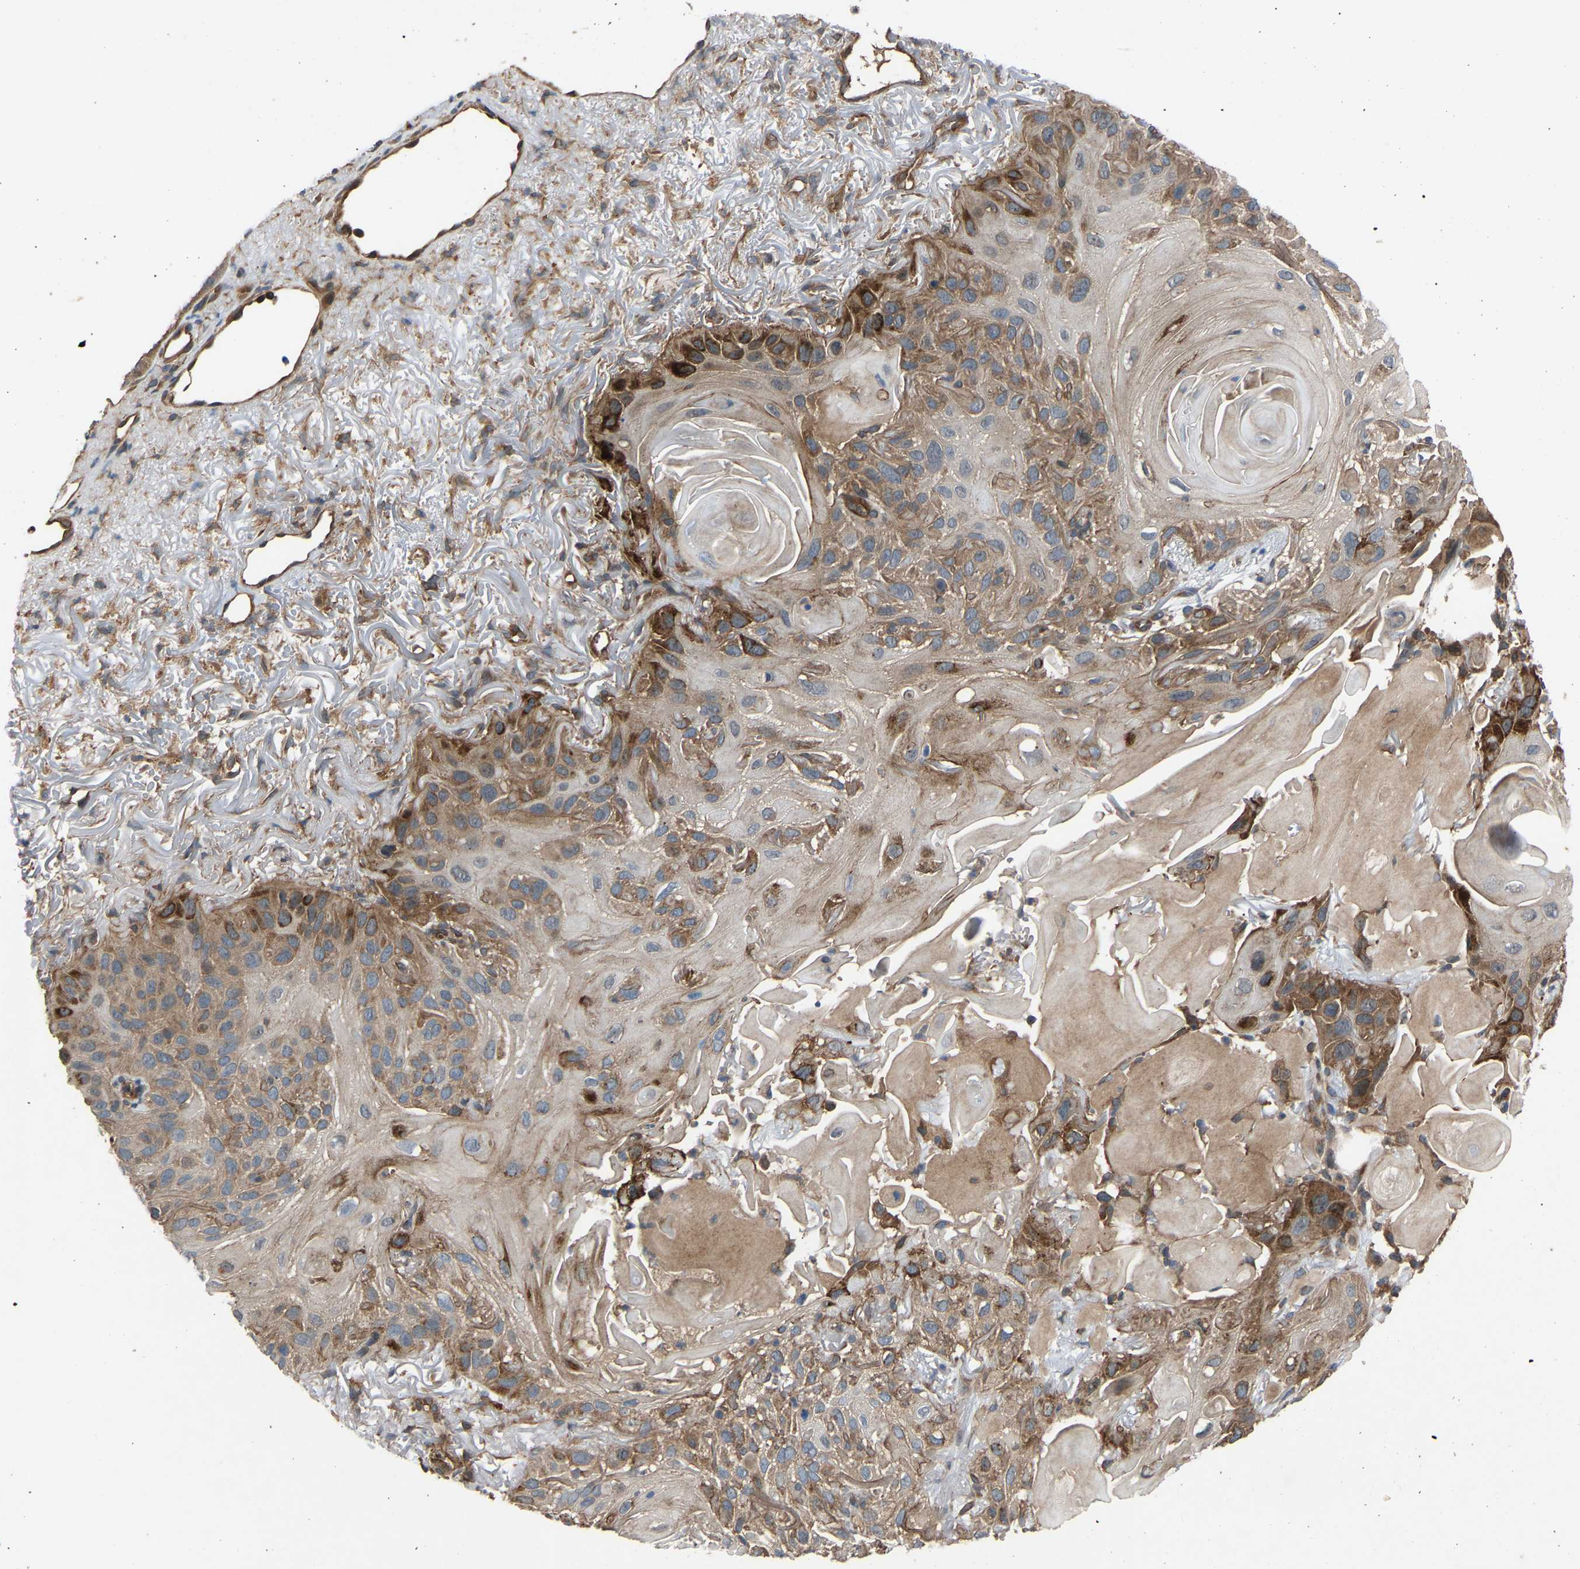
{"staining": {"intensity": "strong", "quantity": "<25%", "location": "cytoplasmic/membranous"}, "tissue": "skin cancer", "cell_type": "Tumor cells", "image_type": "cancer", "snomed": [{"axis": "morphology", "description": "Squamous cell carcinoma, NOS"}, {"axis": "topography", "description": "Skin"}], "caption": "This image exhibits immunohistochemistry staining of squamous cell carcinoma (skin), with medium strong cytoplasmic/membranous positivity in about <25% of tumor cells.", "gene": "GAS2L1", "patient": {"sex": "female", "age": 77}}